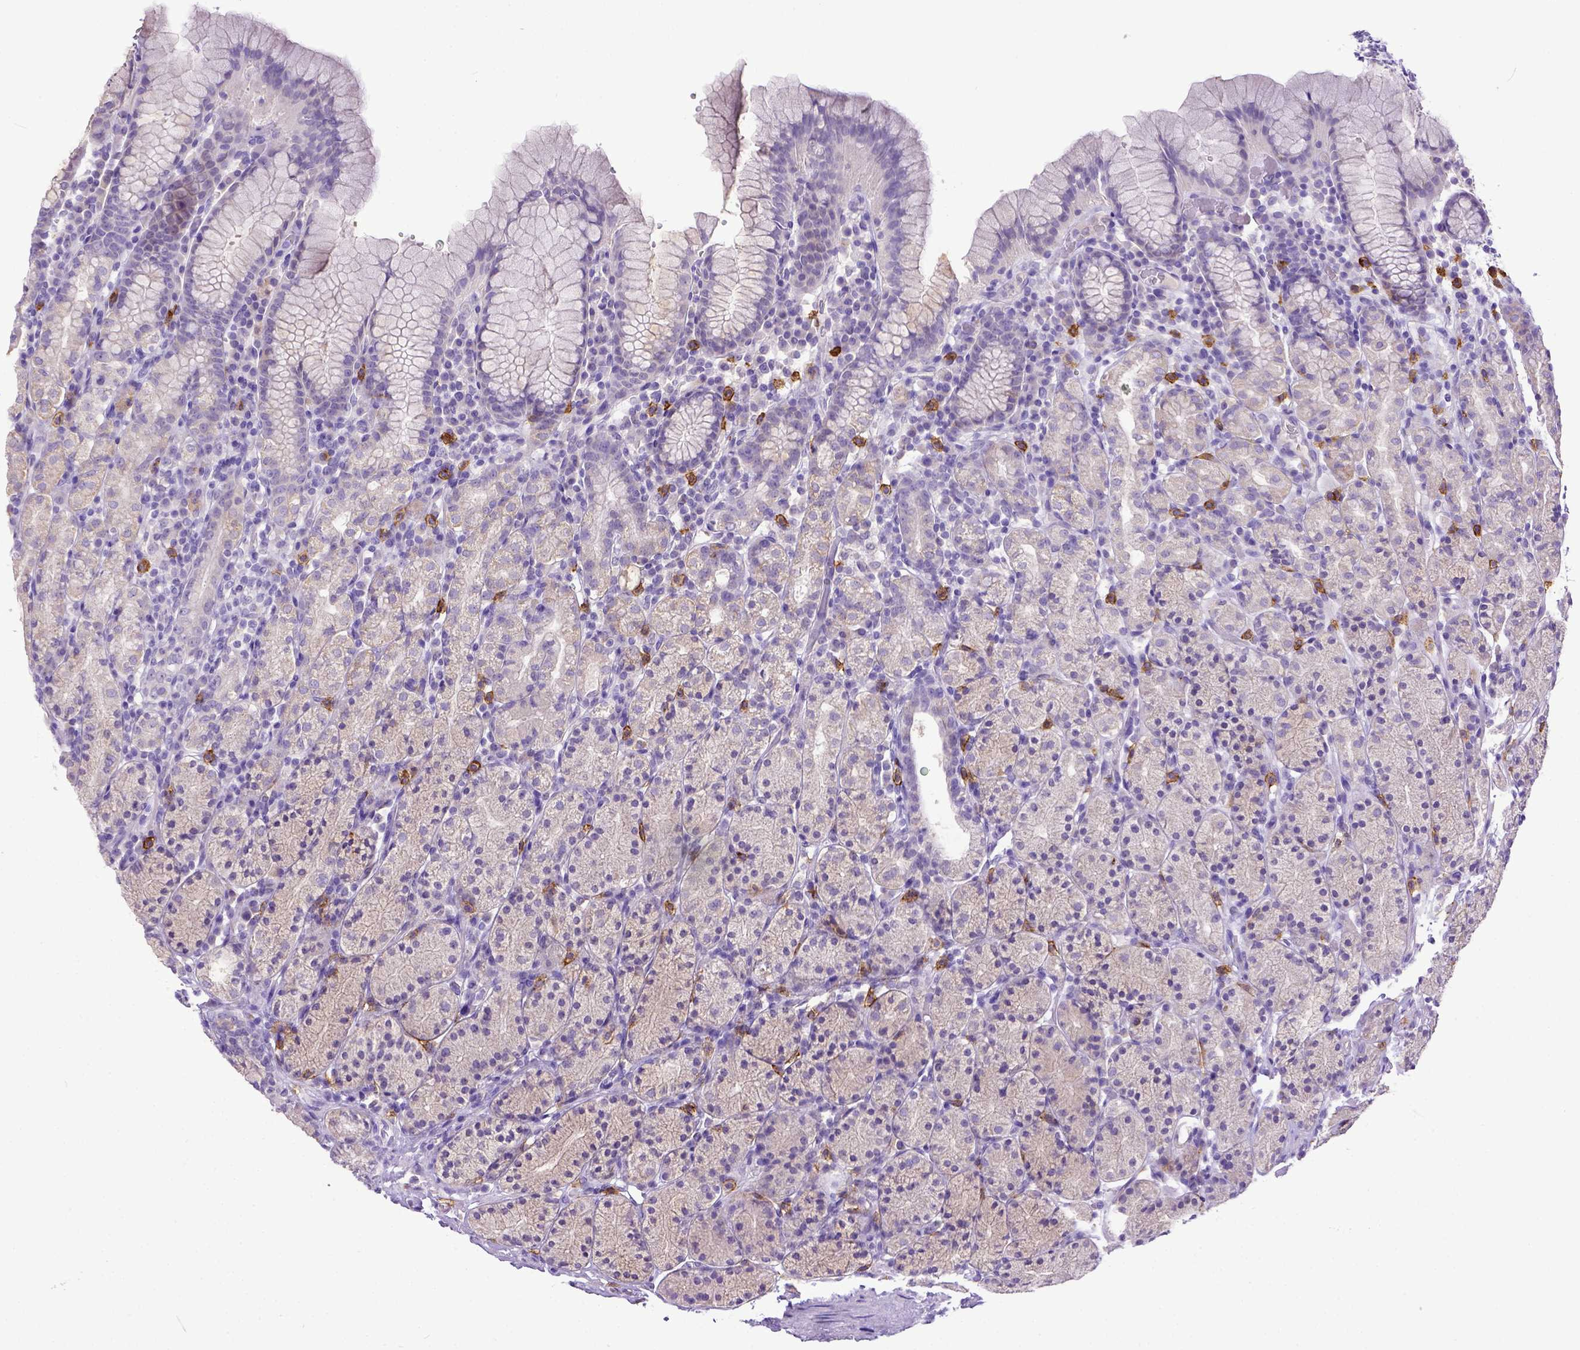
{"staining": {"intensity": "negative", "quantity": "none", "location": "none"}, "tissue": "stomach", "cell_type": "Glandular cells", "image_type": "normal", "snomed": [{"axis": "morphology", "description": "Normal tissue, NOS"}, {"axis": "topography", "description": "Stomach, upper"}, {"axis": "topography", "description": "Stomach"}], "caption": "This is an immunohistochemistry (IHC) photomicrograph of normal stomach. There is no staining in glandular cells.", "gene": "KIT", "patient": {"sex": "male", "age": 62}}